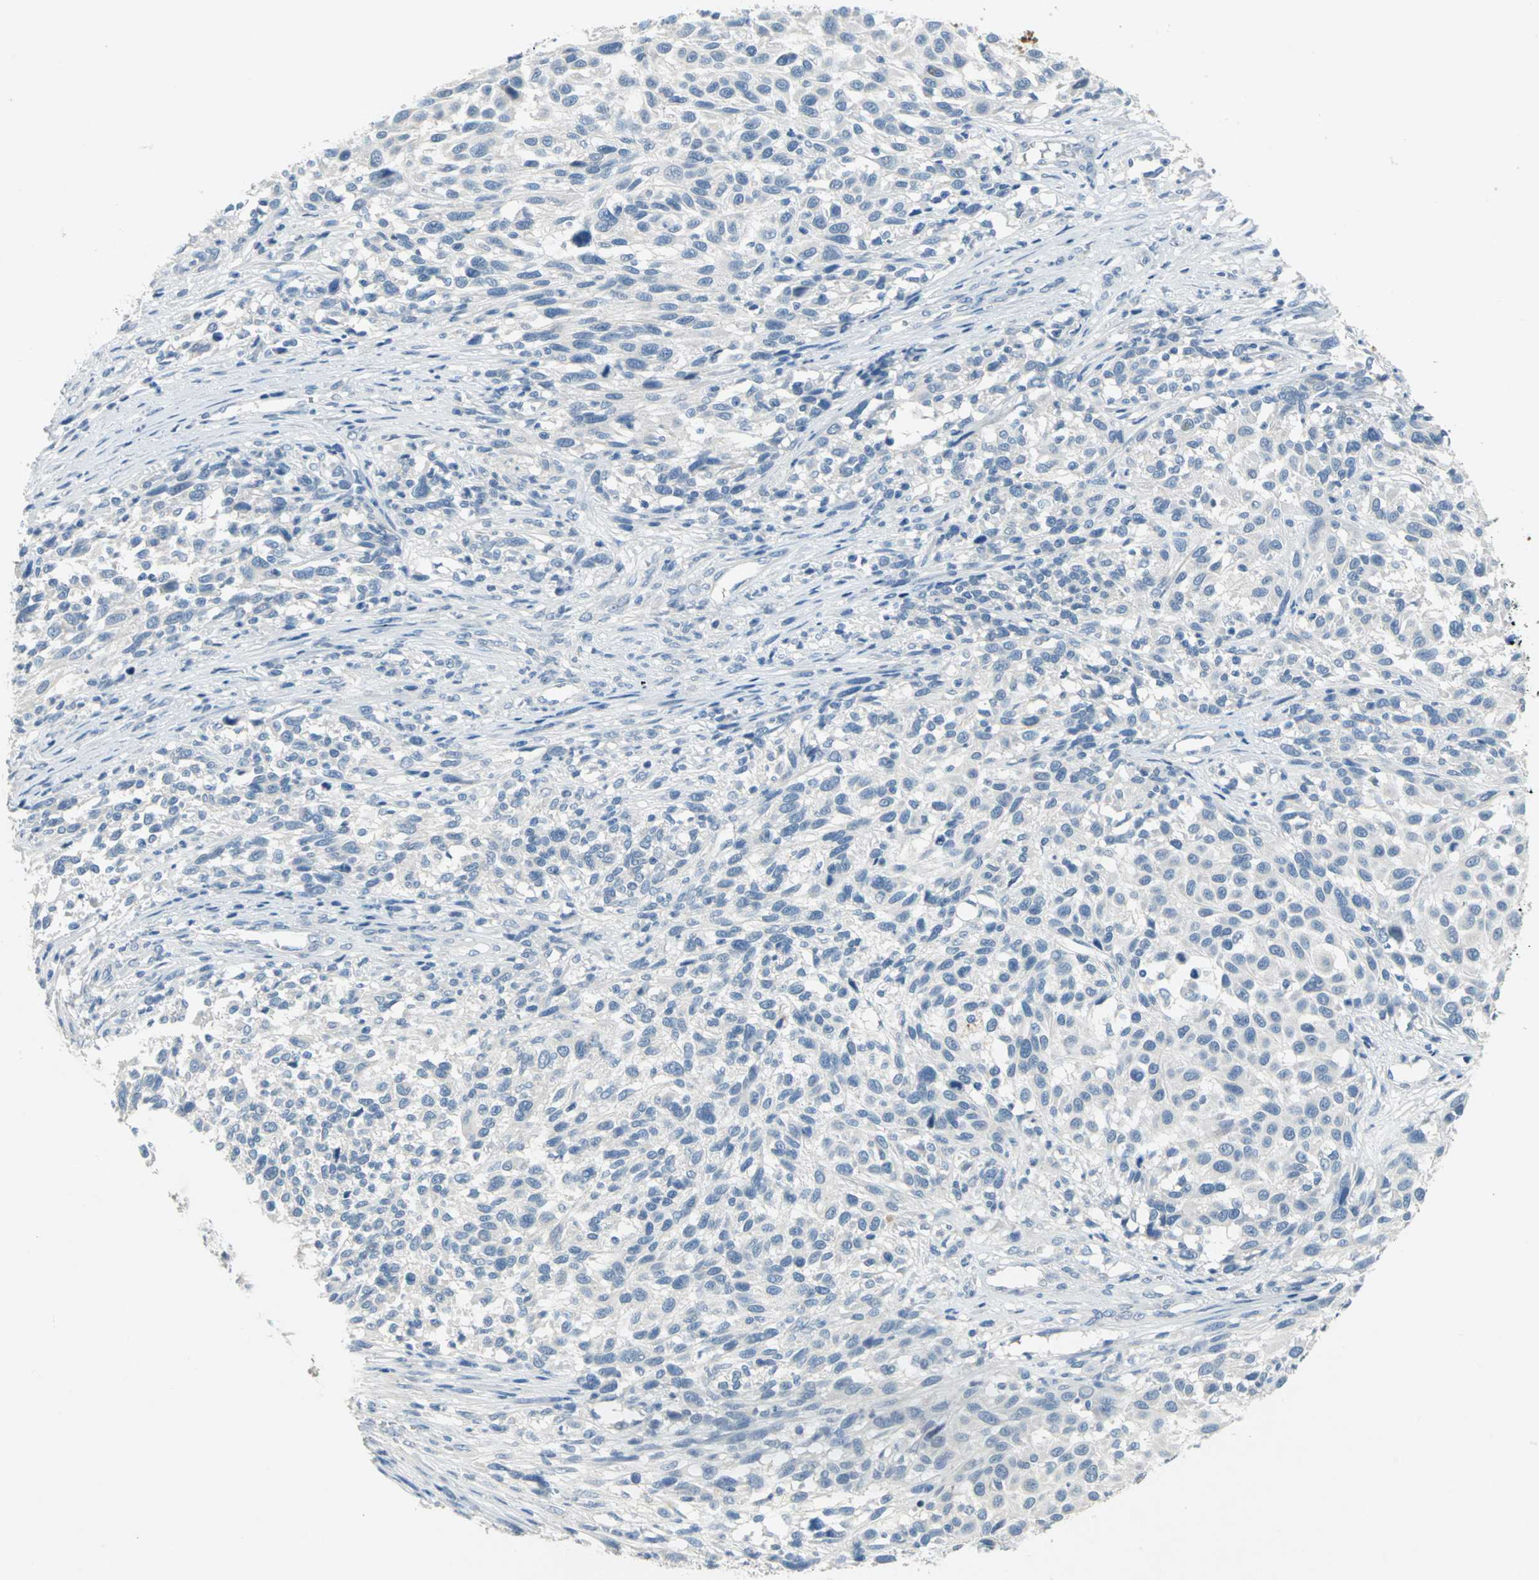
{"staining": {"intensity": "negative", "quantity": "none", "location": "none"}, "tissue": "melanoma", "cell_type": "Tumor cells", "image_type": "cancer", "snomed": [{"axis": "morphology", "description": "Malignant melanoma, Metastatic site"}, {"axis": "topography", "description": "Lymph node"}], "caption": "Tumor cells show no significant protein positivity in melanoma.", "gene": "PTGDS", "patient": {"sex": "male", "age": 61}}